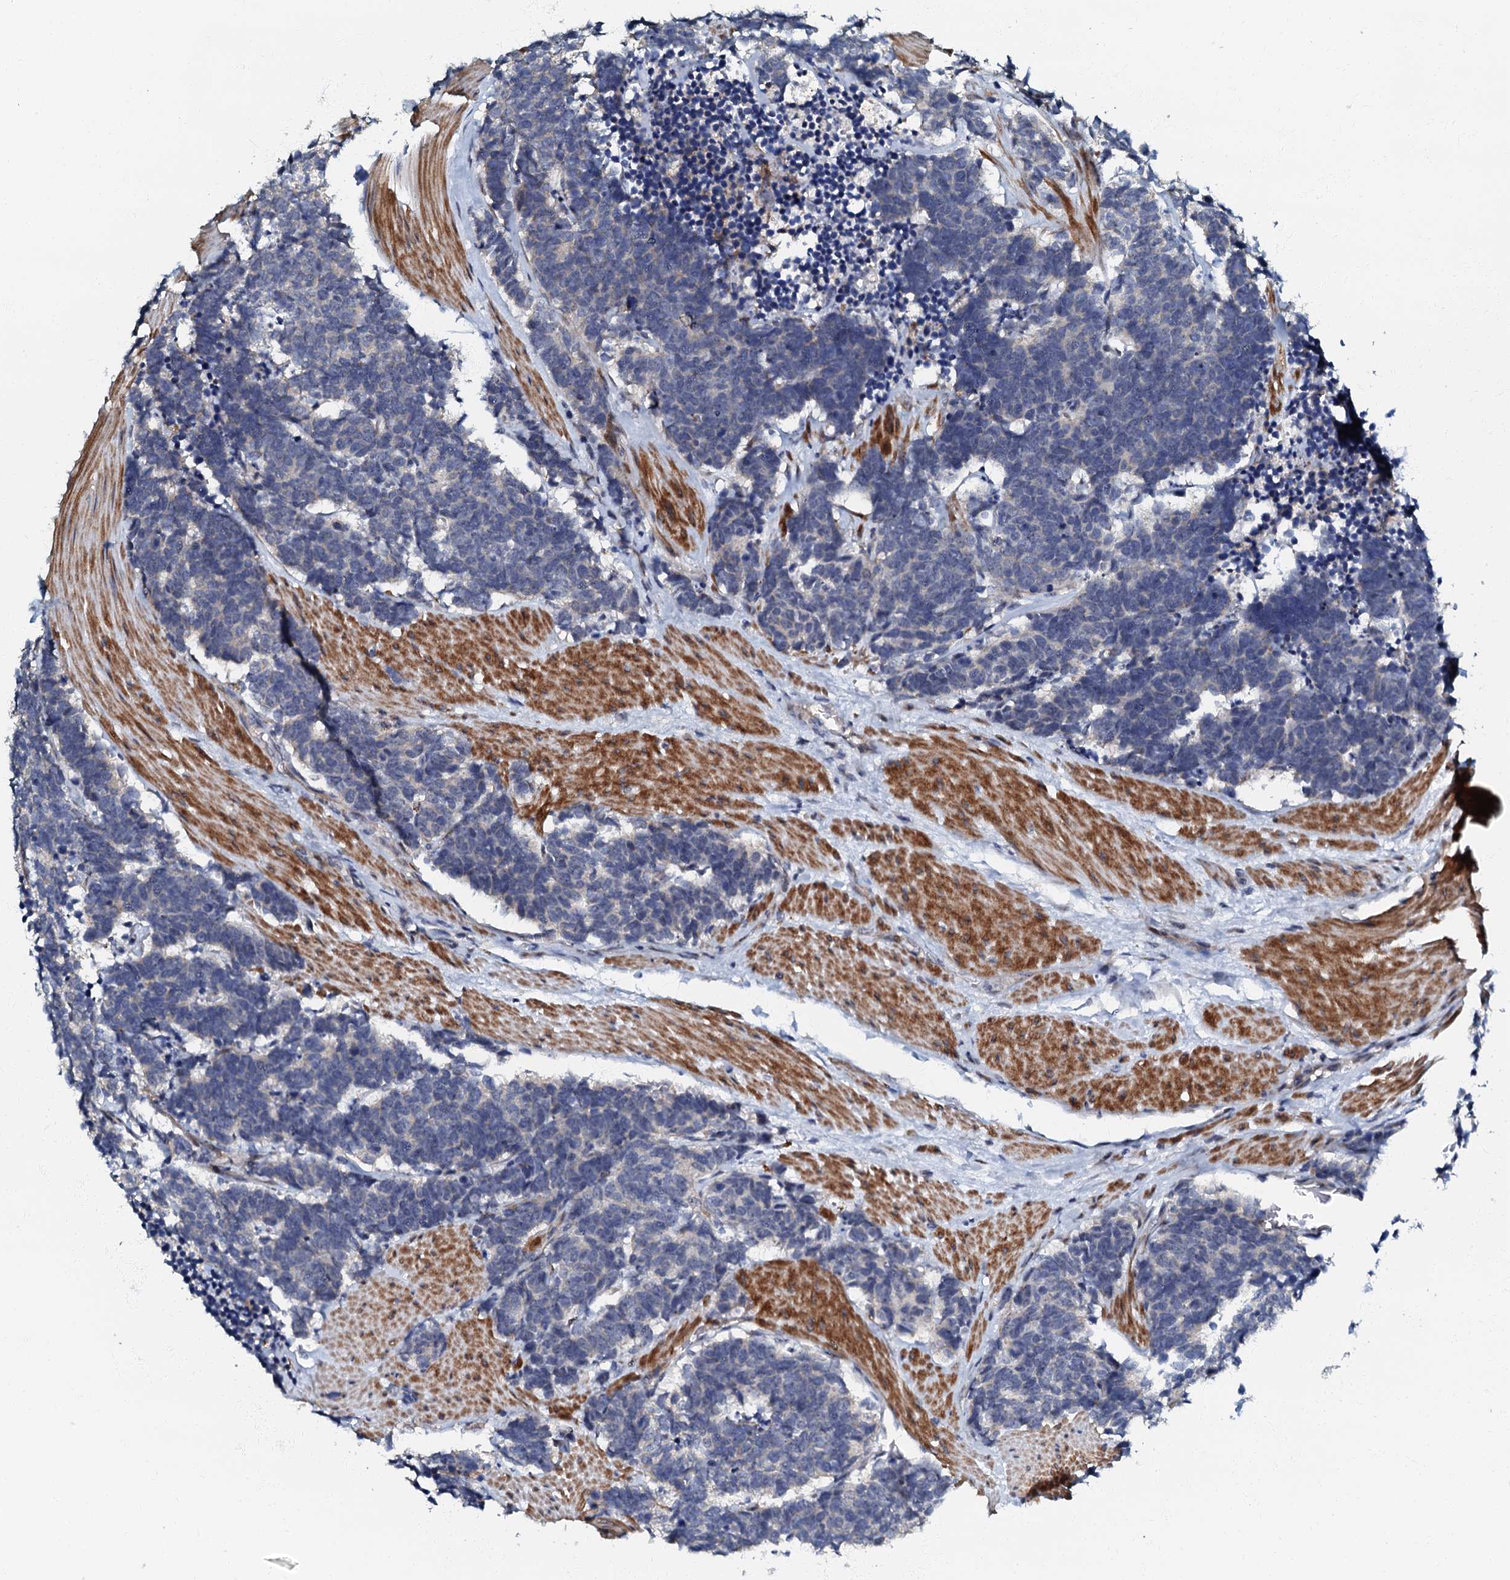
{"staining": {"intensity": "negative", "quantity": "none", "location": "none"}, "tissue": "carcinoid", "cell_type": "Tumor cells", "image_type": "cancer", "snomed": [{"axis": "morphology", "description": "Carcinoma, NOS"}, {"axis": "morphology", "description": "Carcinoid, malignant, NOS"}, {"axis": "topography", "description": "Urinary bladder"}], "caption": "Carcinoma stained for a protein using immunohistochemistry demonstrates no expression tumor cells.", "gene": "OLAH", "patient": {"sex": "male", "age": 57}}